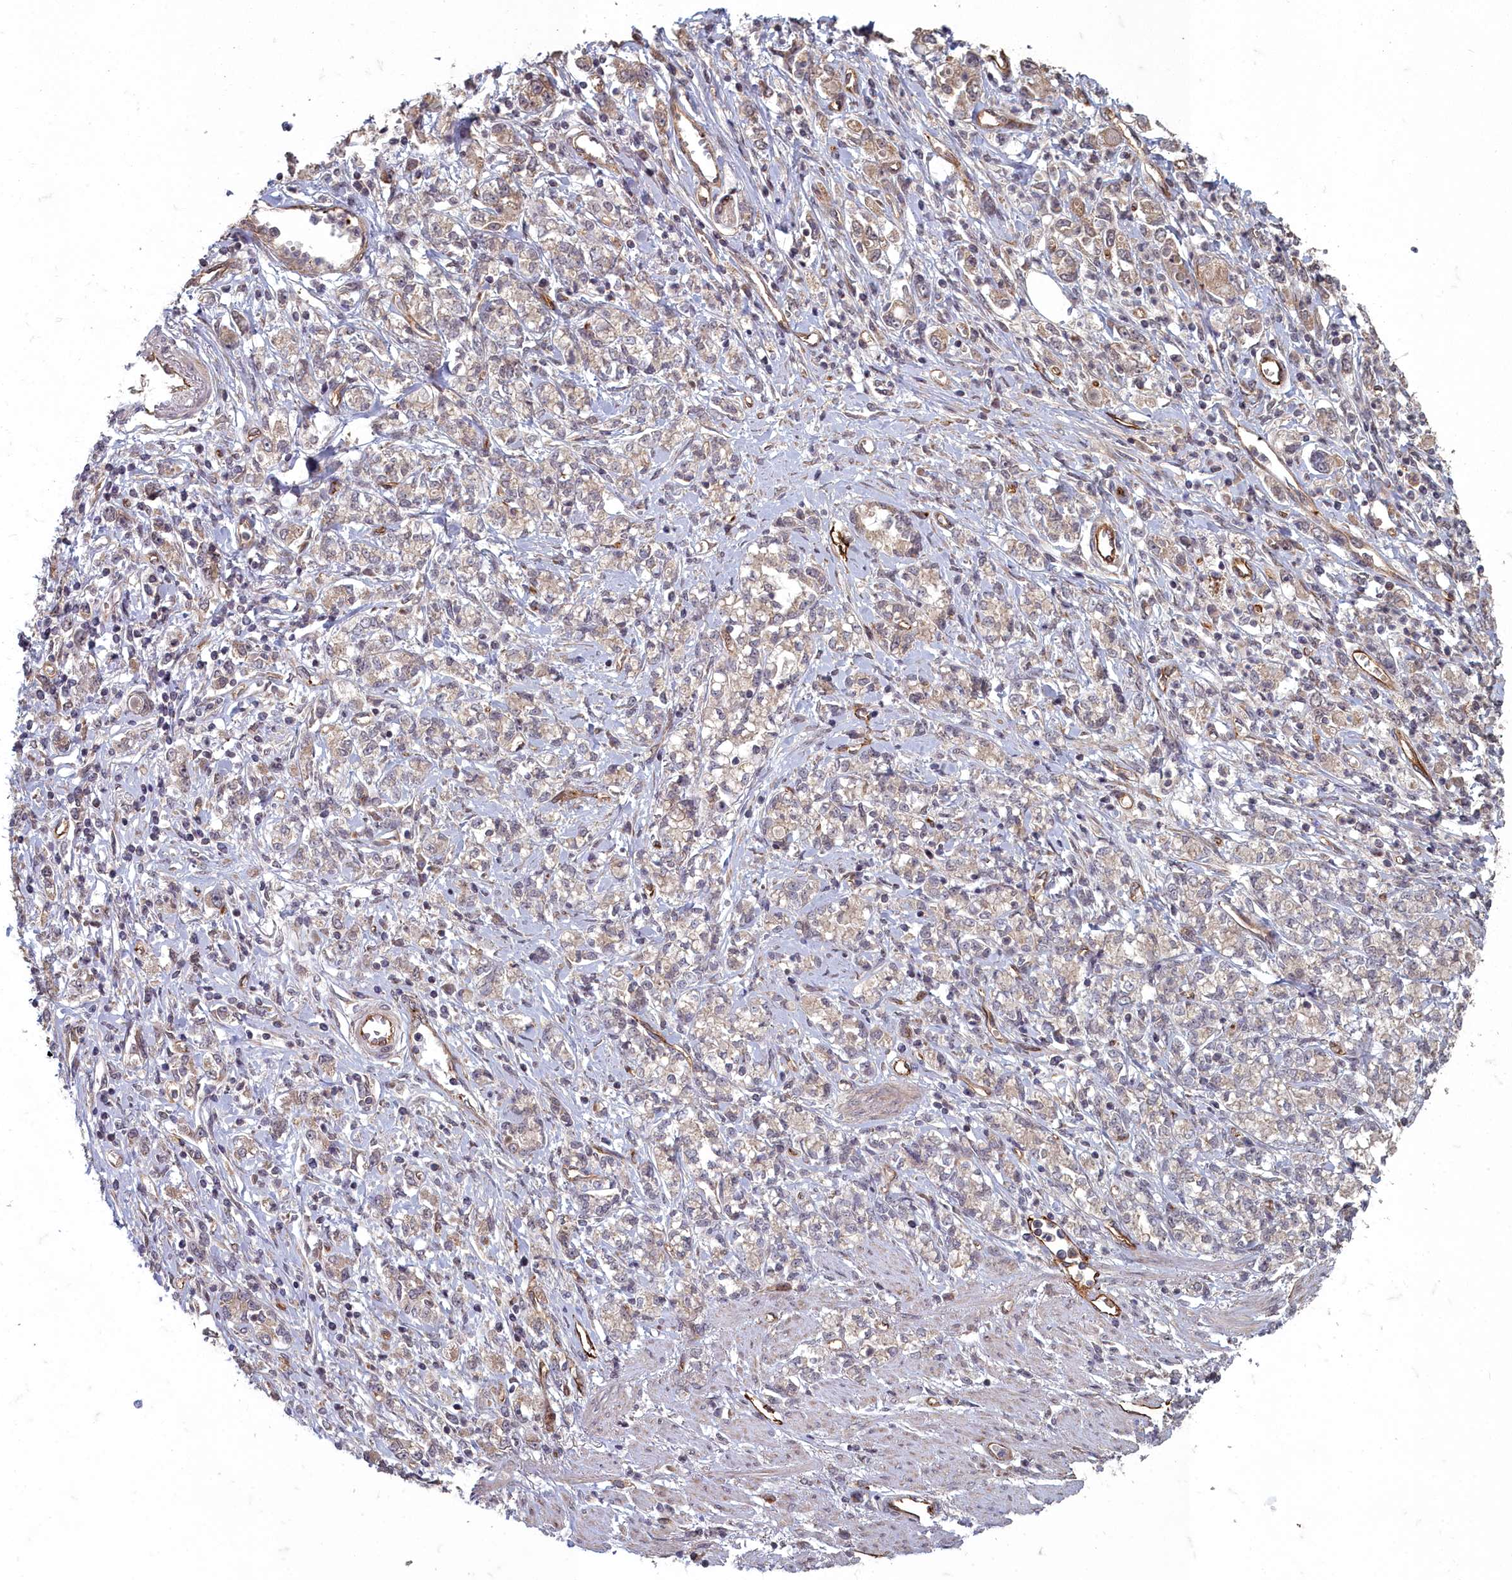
{"staining": {"intensity": "weak", "quantity": ">75%", "location": "cytoplasmic/membranous"}, "tissue": "stomach cancer", "cell_type": "Tumor cells", "image_type": "cancer", "snomed": [{"axis": "morphology", "description": "Adenocarcinoma, NOS"}, {"axis": "topography", "description": "Stomach"}], "caption": "An immunohistochemistry (IHC) photomicrograph of neoplastic tissue is shown. Protein staining in brown shows weak cytoplasmic/membranous positivity in stomach adenocarcinoma within tumor cells. Immunohistochemistry stains the protein of interest in brown and the nuclei are stained blue.", "gene": "TSPYL4", "patient": {"sex": "female", "age": 76}}